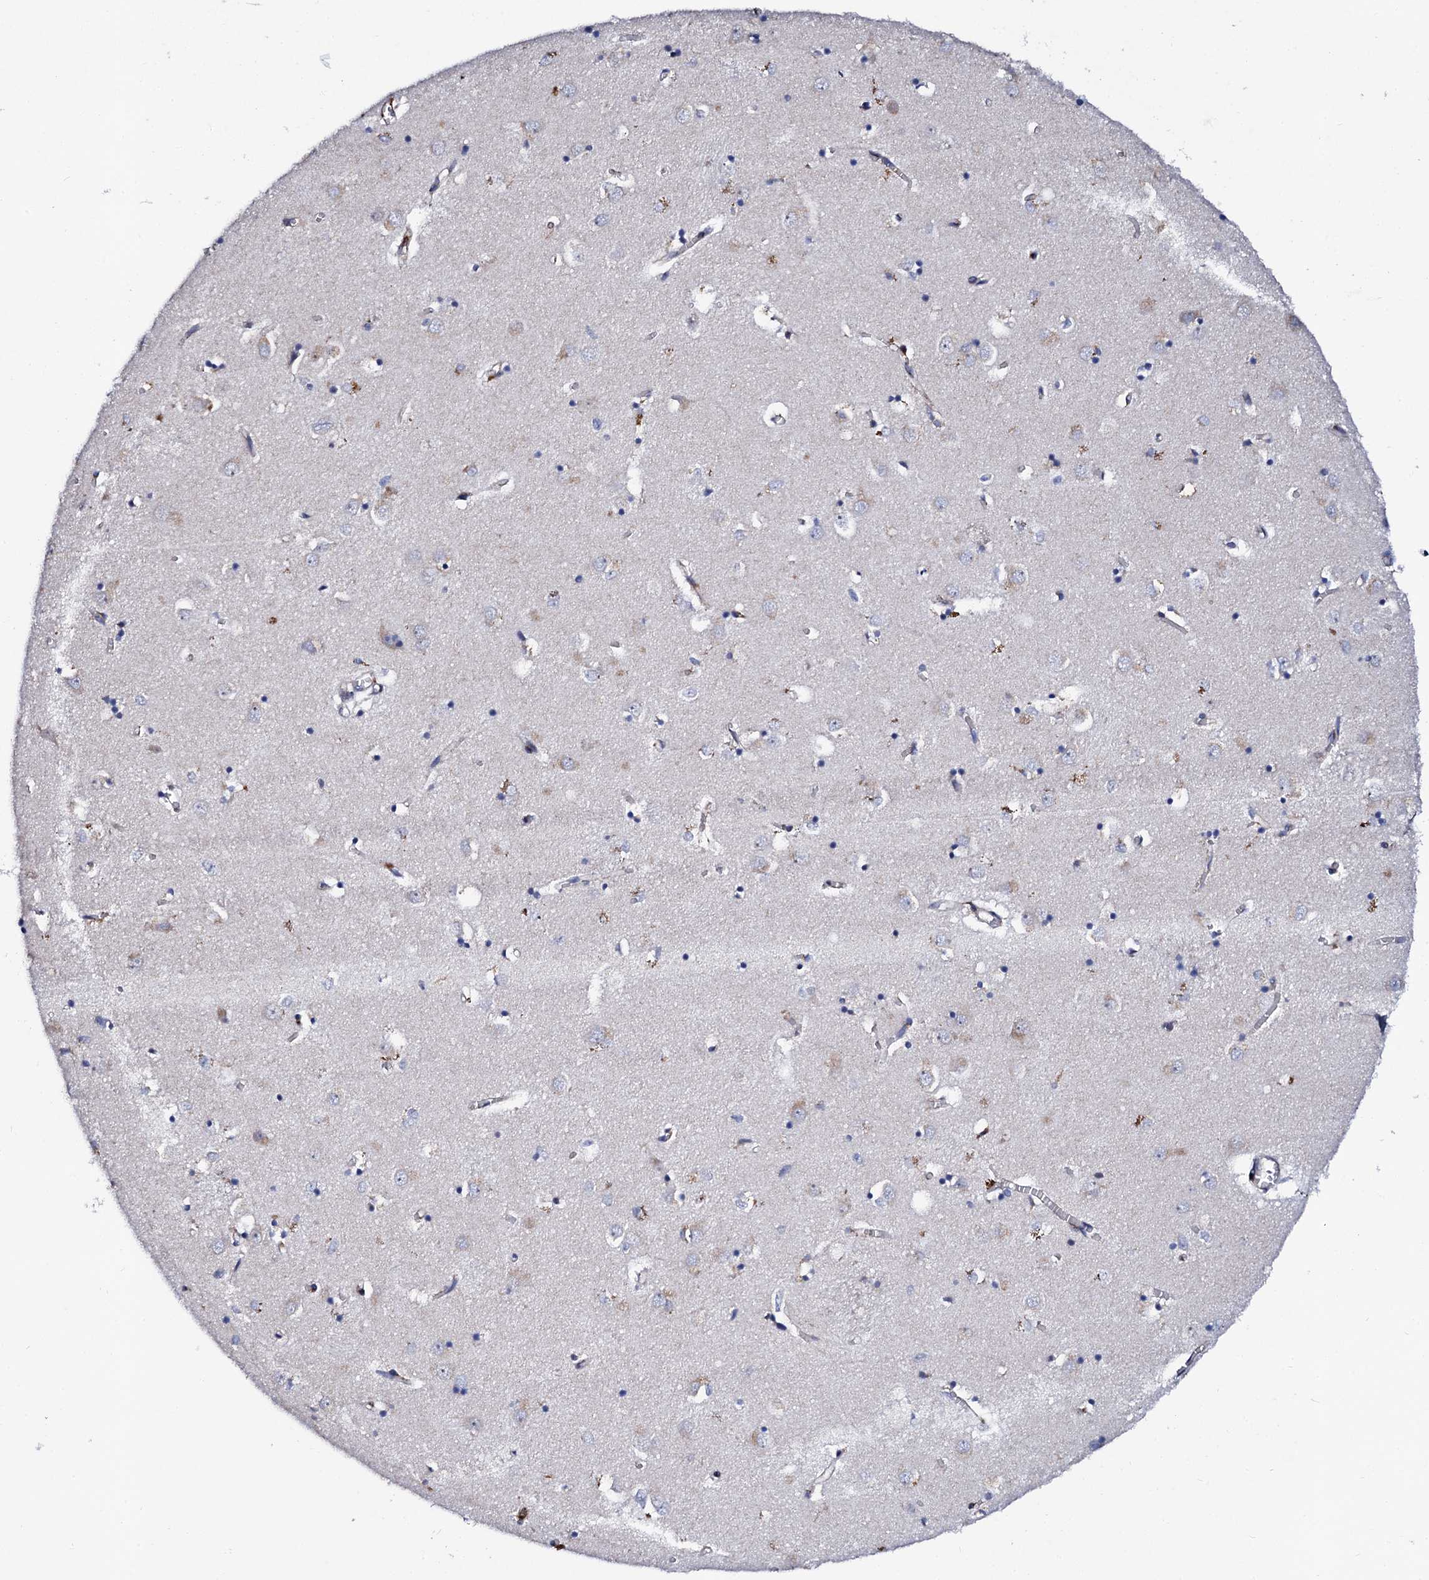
{"staining": {"intensity": "negative", "quantity": "none", "location": "none"}, "tissue": "caudate", "cell_type": "Glial cells", "image_type": "normal", "snomed": [{"axis": "morphology", "description": "Normal tissue, NOS"}, {"axis": "topography", "description": "Lateral ventricle wall"}], "caption": "Glial cells are negative for protein expression in benign human caudate.", "gene": "TCIRG1", "patient": {"sex": "male", "age": 70}}